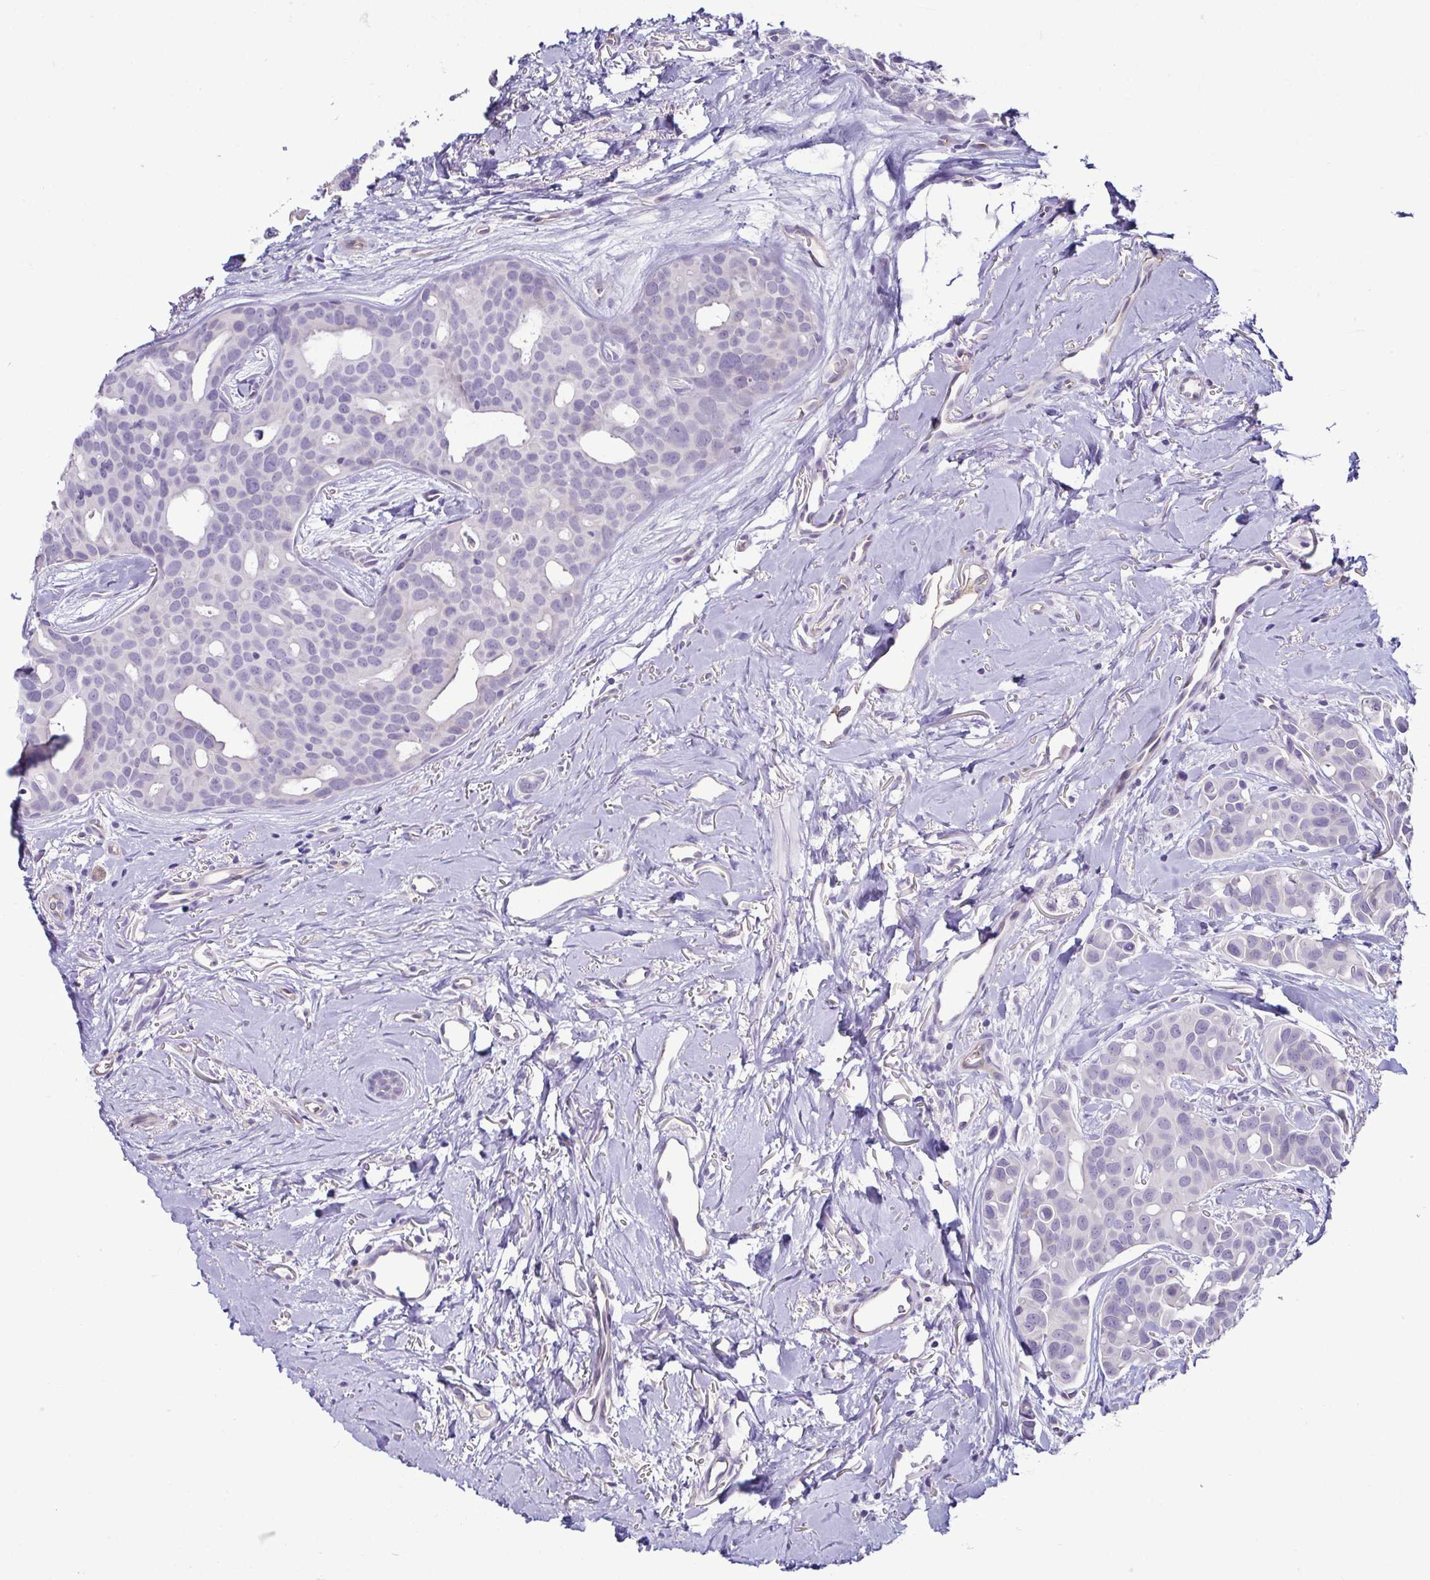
{"staining": {"intensity": "negative", "quantity": "none", "location": "none"}, "tissue": "breast cancer", "cell_type": "Tumor cells", "image_type": "cancer", "snomed": [{"axis": "morphology", "description": "Duct carcinoma"}, {"axis": "topography", "description": "Breast"}], "caption": "This is a photomicrograph of IHC staining of breast cancer (infiltrating ductal carcinoma), which shows no positivity in tumor cells.", "gene": "CASP14", "patient": {"sex": "female", "age": 54}}